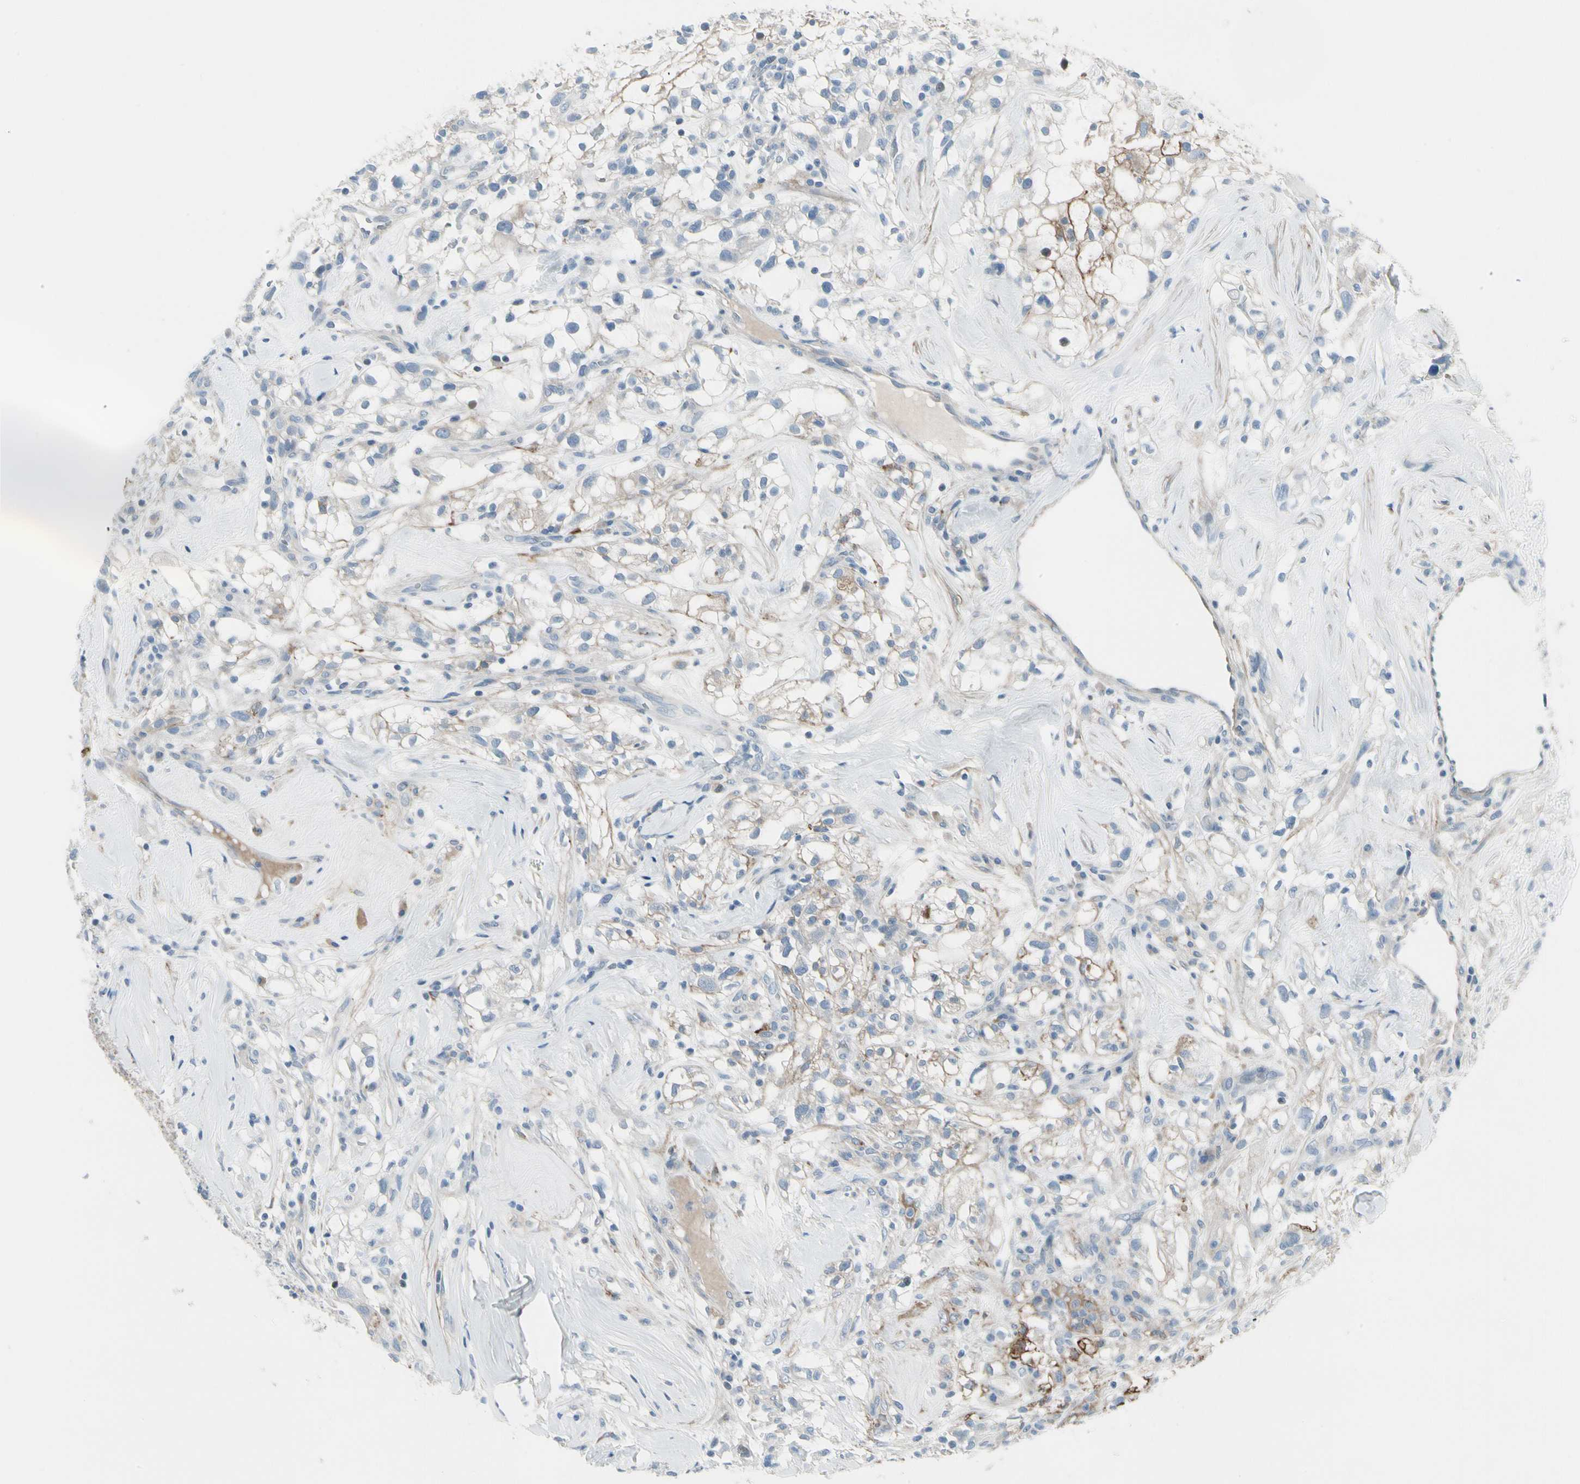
{"staining": {"intensity": "moderate", "quantity": "<25%", "location": "cytoplasmic/membranous"}, "tissue": "renal cancer", "cell_type": "Tumor cells", "image_type": "cancer", "snomed": [{"axis": "morphology", "description": "Adenocarcinoma, NOS"}, {"axis": "topography", "description": "Kidney"}], "caption": "Adenocarcinoma (renal) stained with a brown dye reveals moderate cytoplasmic/membranous positive expression in approximately <25% of tumor cells.", "gene": "PIGR", "patient": {"sex": "female", "age": 60}}